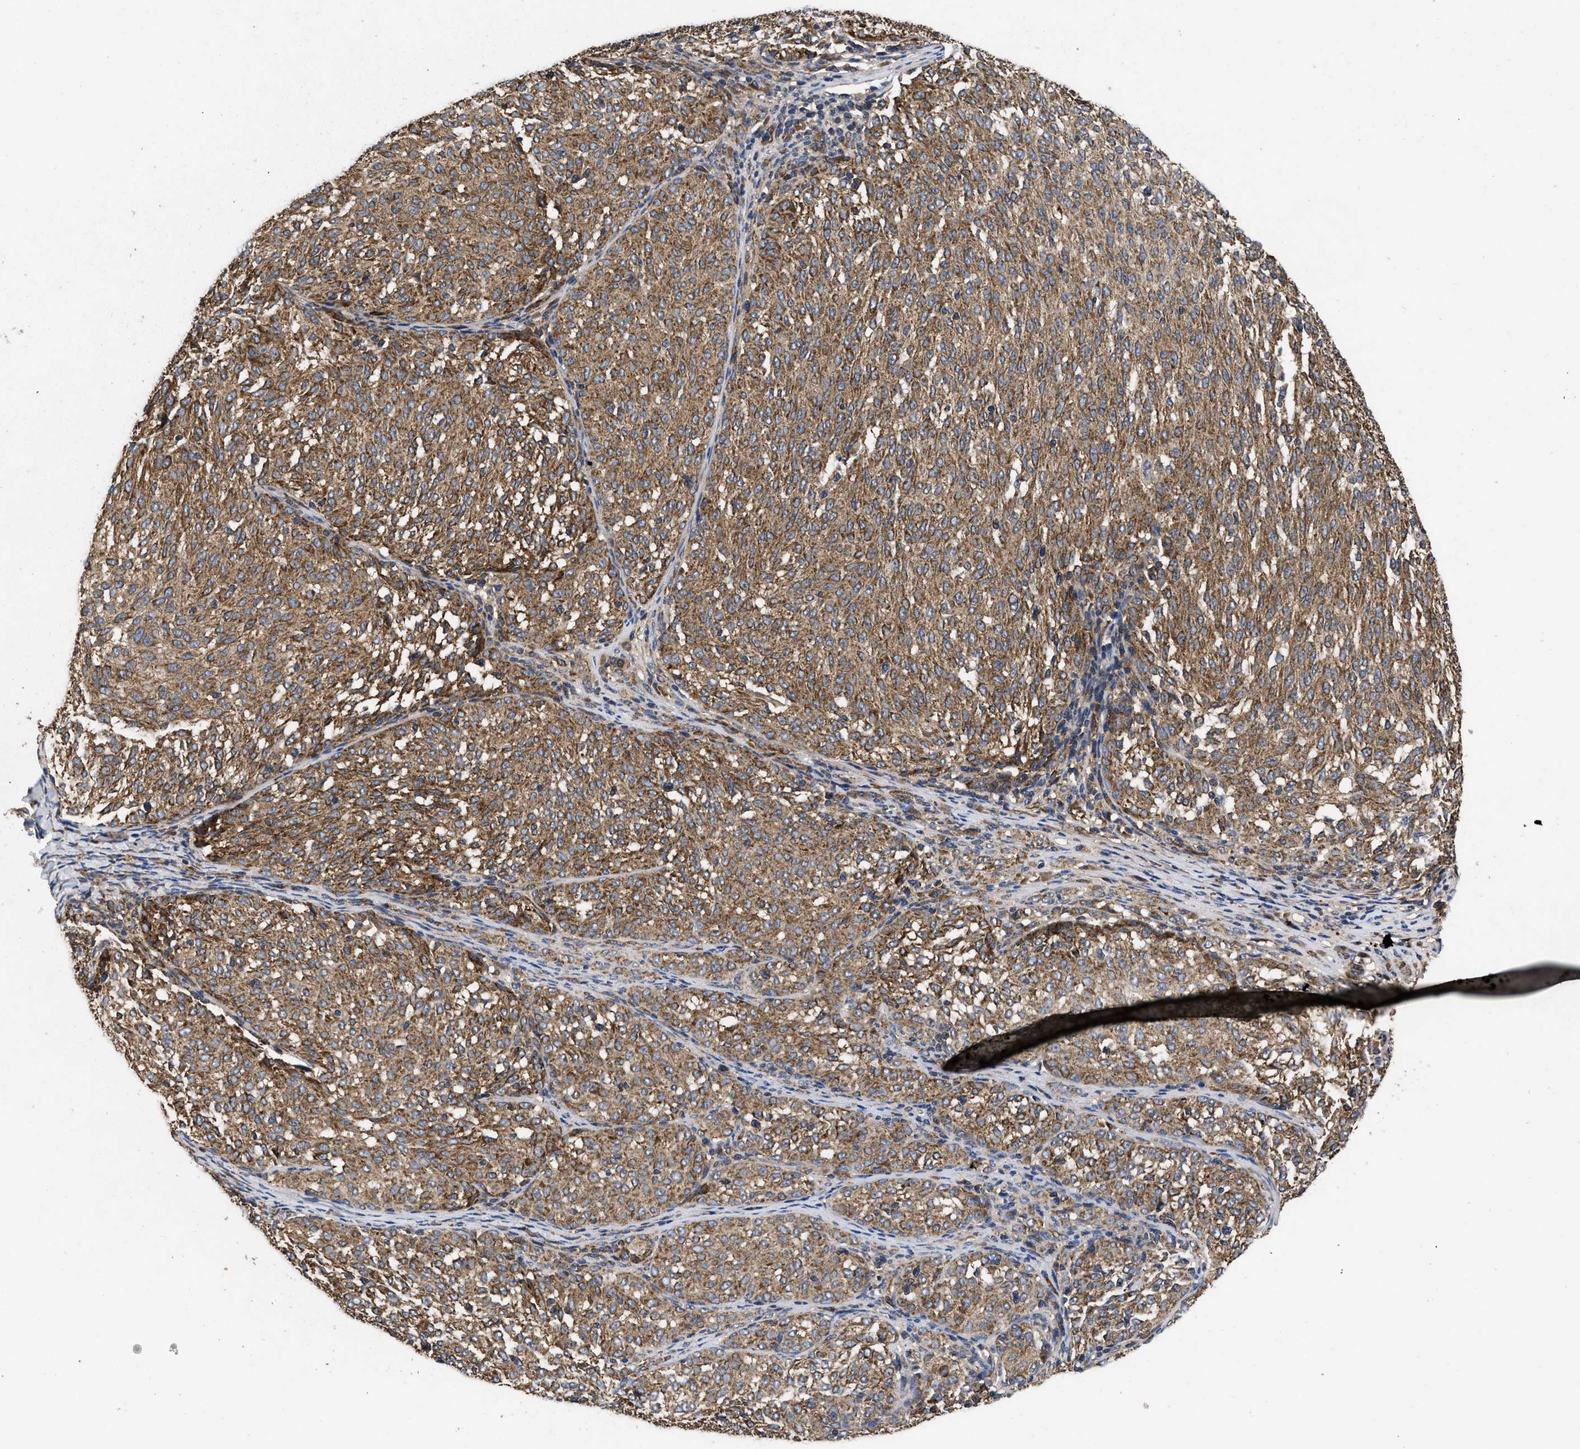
{"staining": {"intensity": "weak", "quantity": ">75%", "location": "cytoplasmic/membranous"}, "tissue": "melanoma", "cell_type": "Tumor cells", "image_type": "cancer", "snomed": [{"axis": "morphology", "description": "Malignant melanoma, NOS"}, {"axis": "topography", "description": "Skin"}], "caption": "An image of melanoma stained for a protein displays weak cytoplasmic/membranous brown staining in tumor cells.", "gene": "LRRC3", "patient": {"sex": "female", "age": 72}}